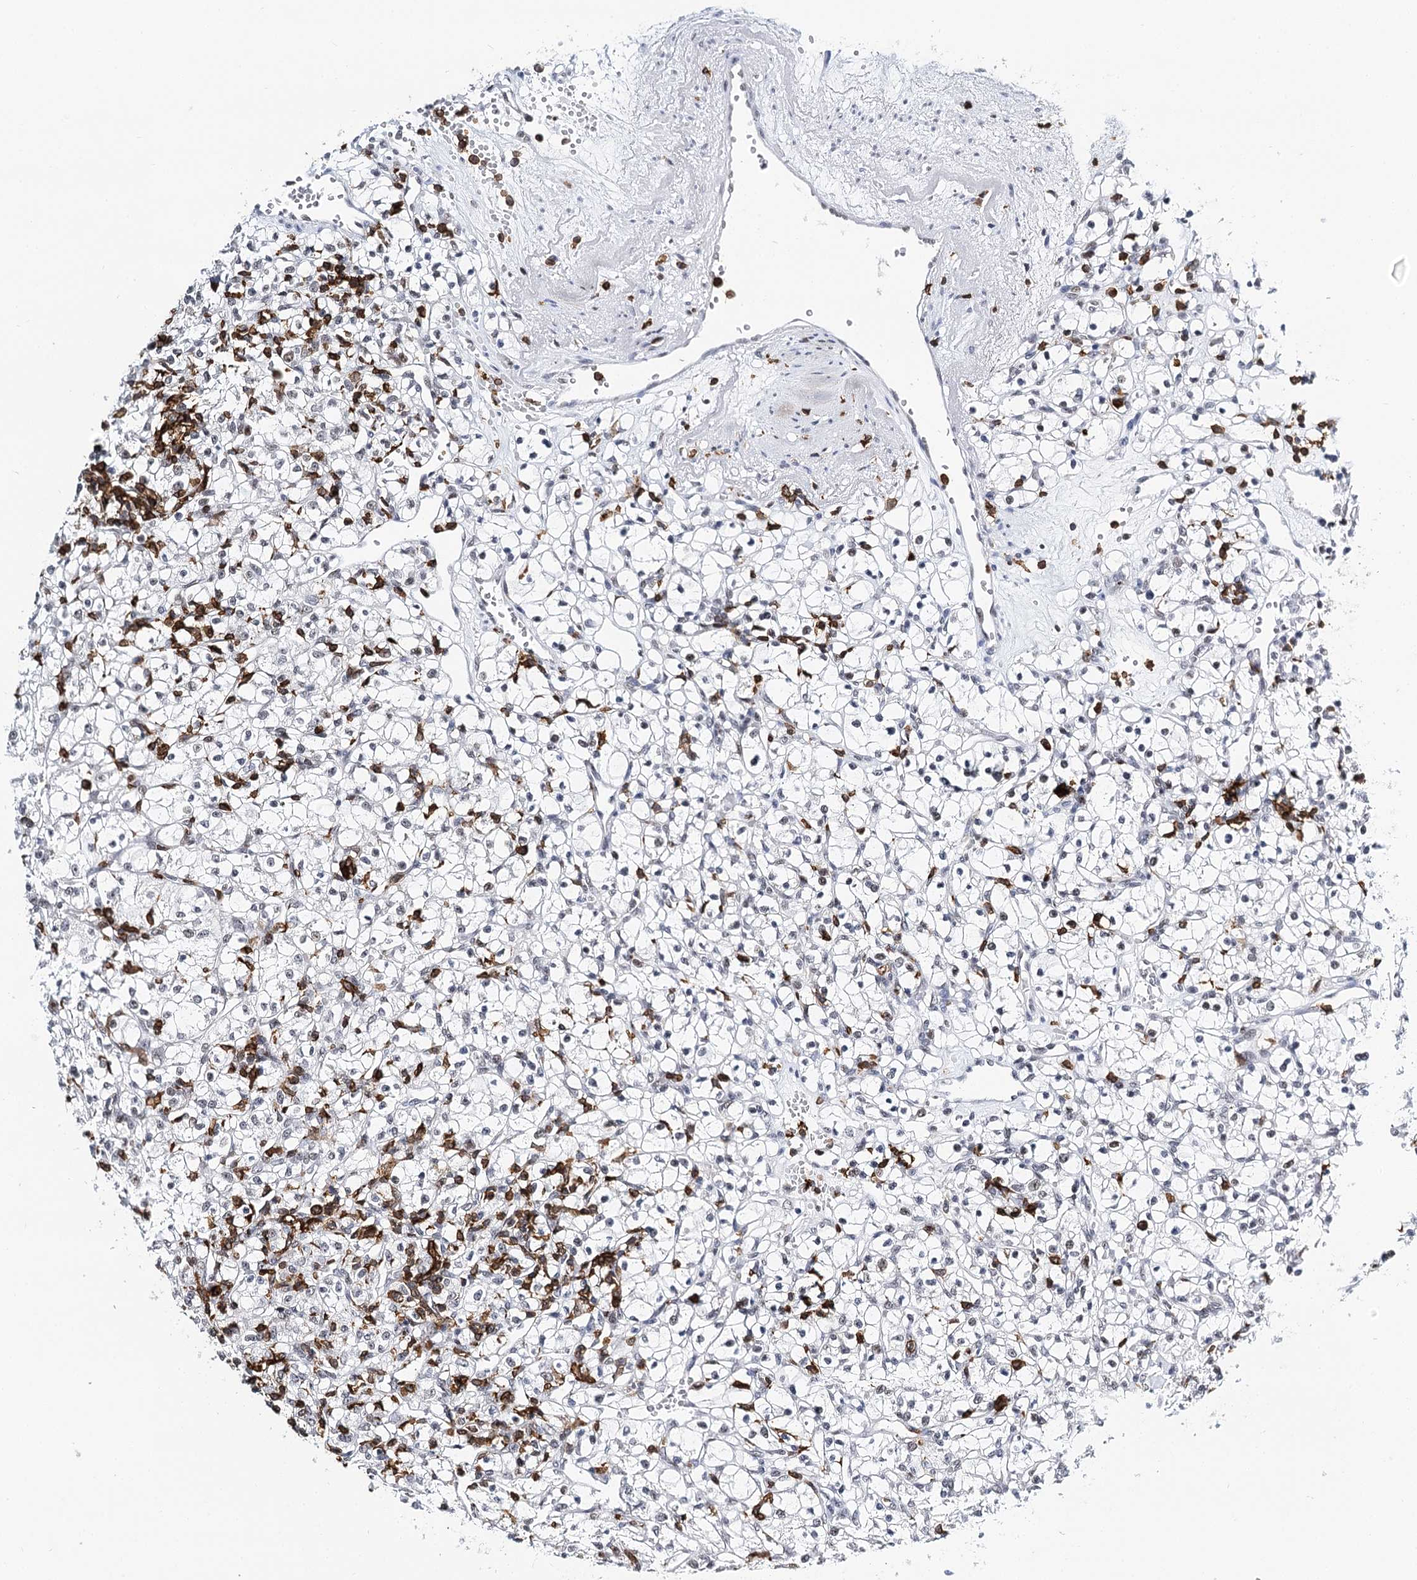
{"staining": {"intensity": "negative", "quantity": "none", "location": "none"}, "tissue": "renal cancer", "cell_type": "Tumor cells", "image_type": "cancer", "snomed": [{"axis": "morphology", "description": "Adenocarcinoma, NOS"}, {"axis": "topography", "description": "Kidney"}], "caption": "Immunohistochemistry image of adenocarcinoma (renal) stained for a protein (brown), which reveals no expression in tumor cells.", "gene": "BARD1", "patient": {"sex": "female", "age": 59}}